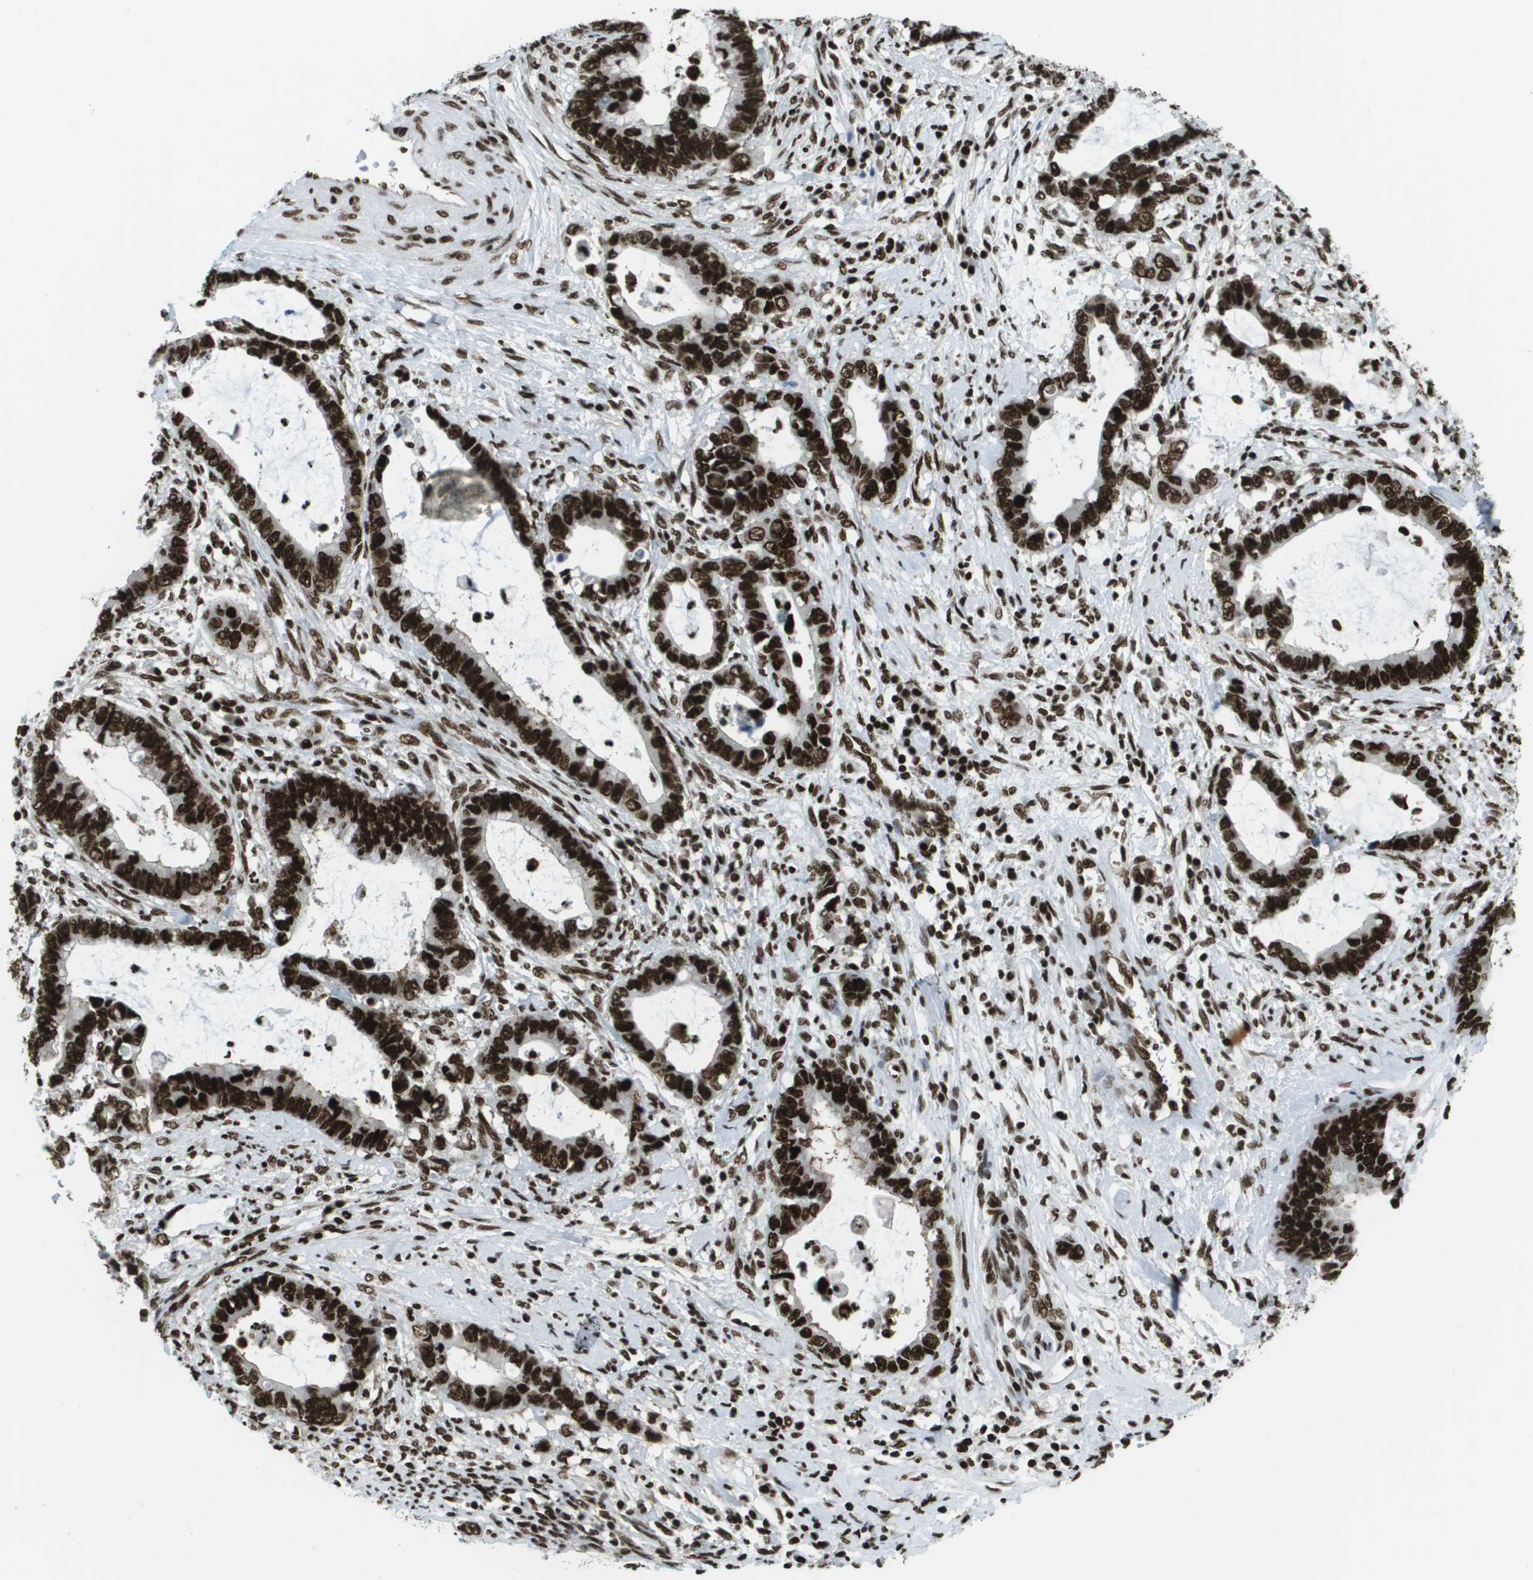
{"staining": {"intensity": "strong", "quantity": ">75%", "location": "nuclear"}, "tissue": "cervical cancer", "cell_type": "Tumor cells", "image_type": "cancer", "snomed": [{"axis": "morphology", "description": "Adenocarcinoma, NOS"}, {"axis": "topography", "description": "Cervix"}], "caption": "Protein staining of adenocarcinoma (cervical) tissue exhibits strong nuclear staining in approximately >75% of tumor cells. The protein is shown in brown color, while the nuclei are stained blue.", "gene": "GLYR1", "patient": {"sex": "female", "age": 44}}